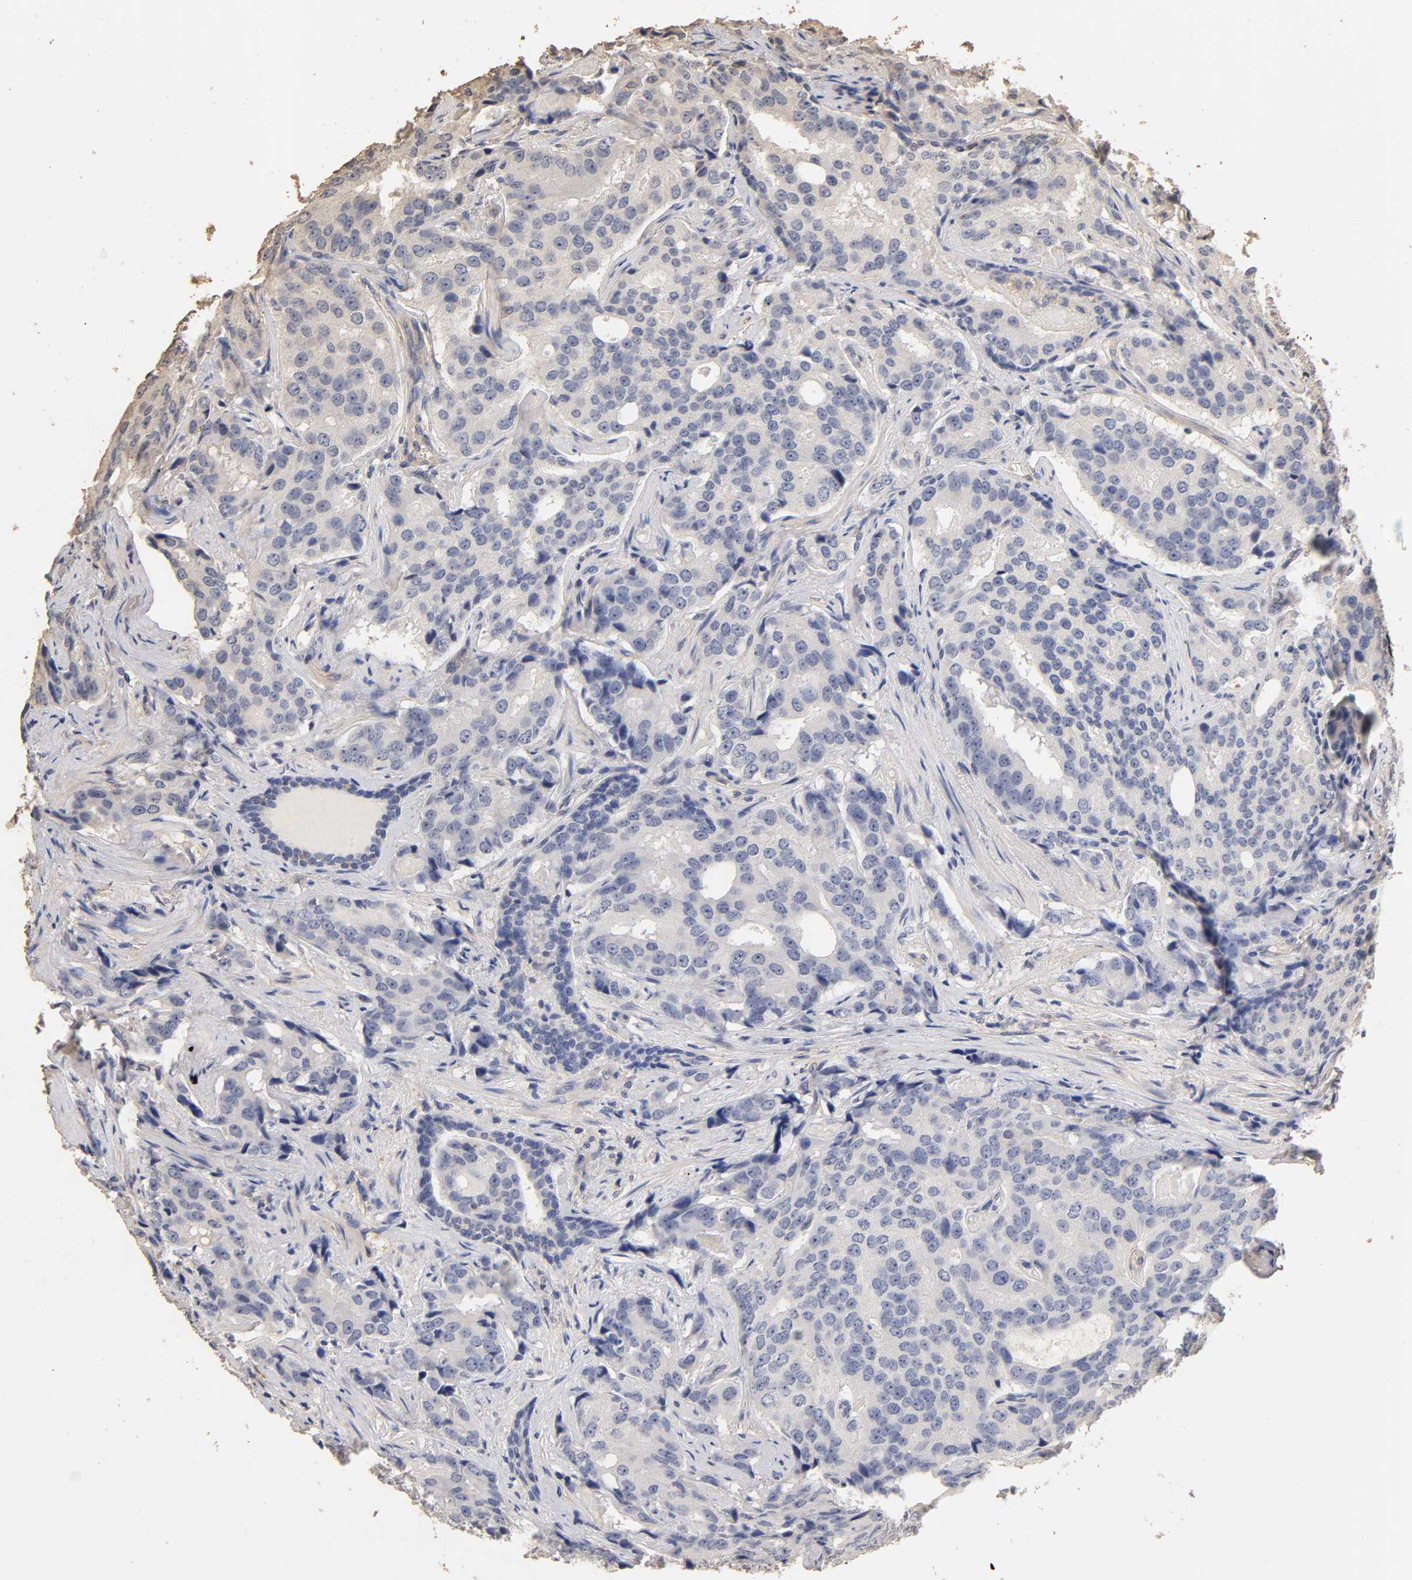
{"staining": {"intensity": "negative", "quantity": "none", "location": "none"}, "tissue": "prostate cancer", "cell_type": "Tumor cells", "image_type": "cancer", "snomed": [{"axis": "morphology", "description": "Adenocarcinoma, High grade"}, {"axis": "topography", "description": "Prostate"}], "caption": "A histopathology image of prostate adenocarcinoma (high-grade) stained for a protein displays no brown staining in tumor cells.", "gene": "VSIG4", "patient": {"sex": "male", "age": 58}}